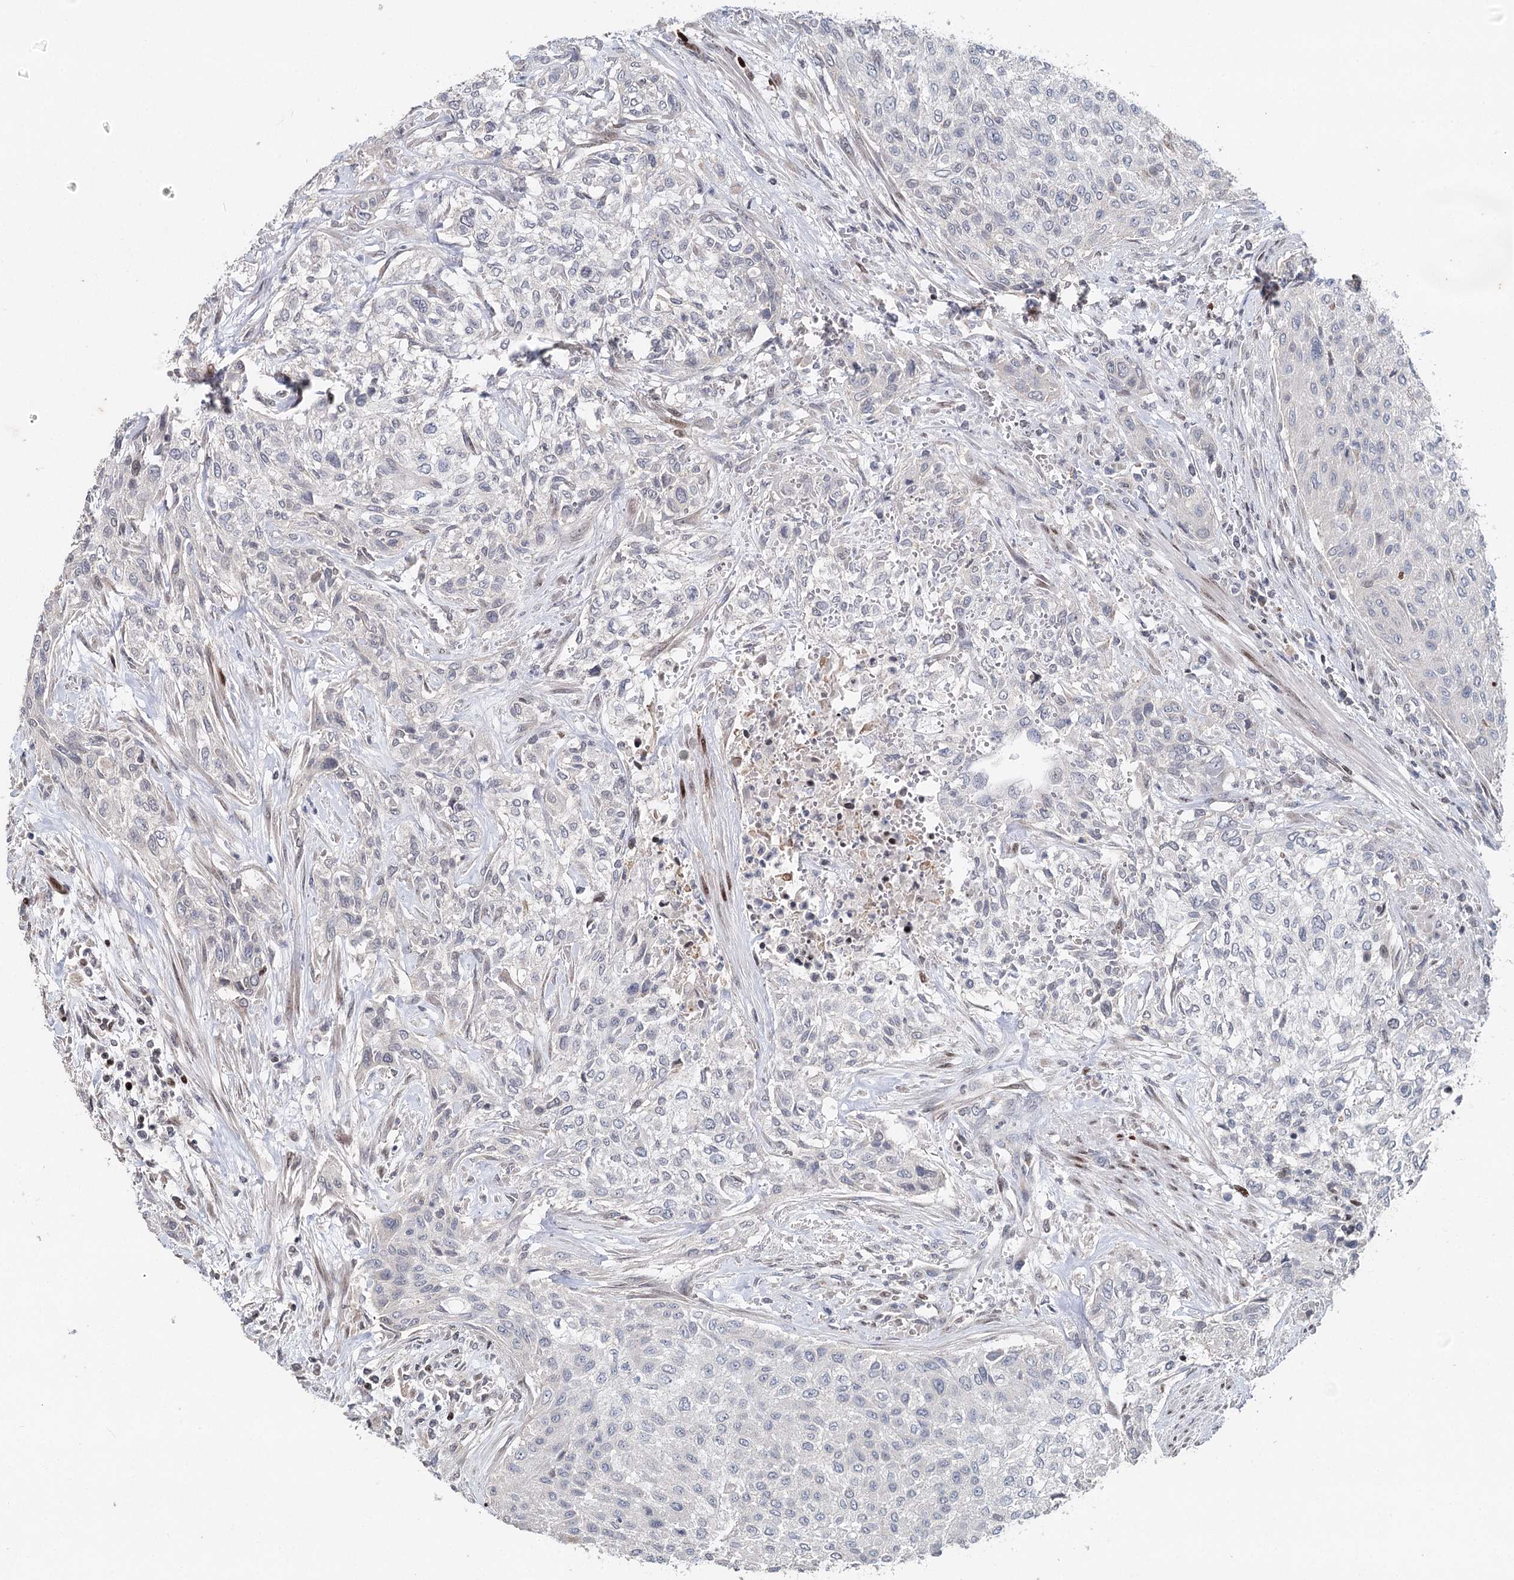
{"staining": {"intensity": "negative", "quantity": "none", "location": "none"}, "tissue": "urothelial cancer", "cell_type": "Tumor cells", "image_type": "cancer", "snomed": [{"axis": "morphology", "description": "Normal tissue, NOS"}, {"axis": "morphology", "description": "Urothelial carcinoma, NOS"}, {"axis": "topography", "description": "Urinary bladder"}, {"axis": "topography", "description": "Peripheral nerve tissue"}], "caption": "Tumor cells show no significant positivity in urothelial cancer. (DAB (3,3'-diaminobenzidine) immunohistochemistry (IHC), high magnification).", "gene": "FRMD4A", "patient": {"sex": "male", "age": 35}}